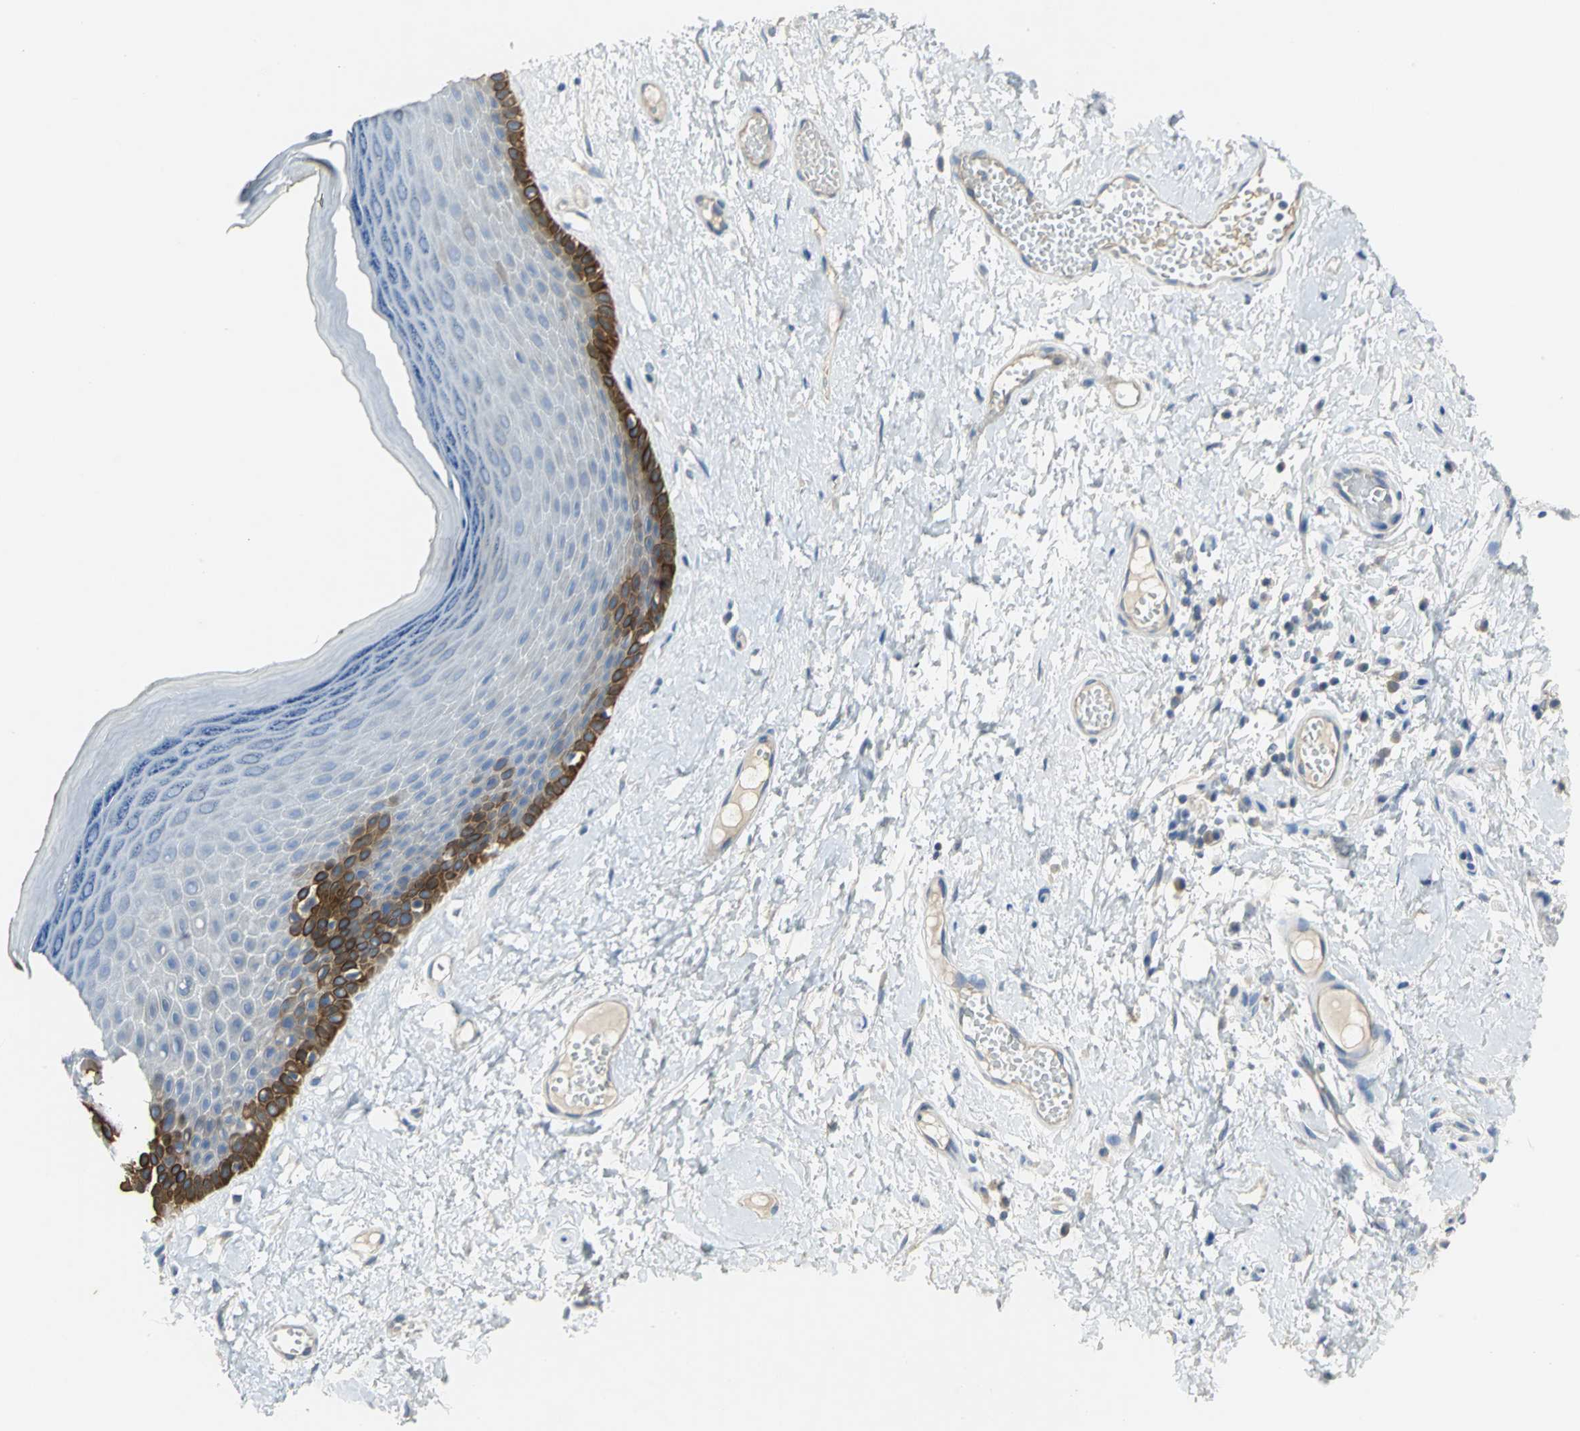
{"staining": {"intensity": "strong", "quantity": "25%-75%", "location": "cytoplasmic/membranous"}, "tissue": "skin", "cell_type": "Epidermal cells", "image_type": "normal", "snomed": [{"axis": "morphology", "description": "Normal tissue, NOS"}, {"axis": "morphology", "description": "Inflammation, NOS"}, {"axis": "topography", "description": "Vulva"}], "caption": "Immunohistochemical staining of benign skin reveals strong cytoplasmic/membranous protein expression in about 25%-75% of epidermal cells.", "gene": "HTR1F", "patient": {"sex": "female", "age": 84}}